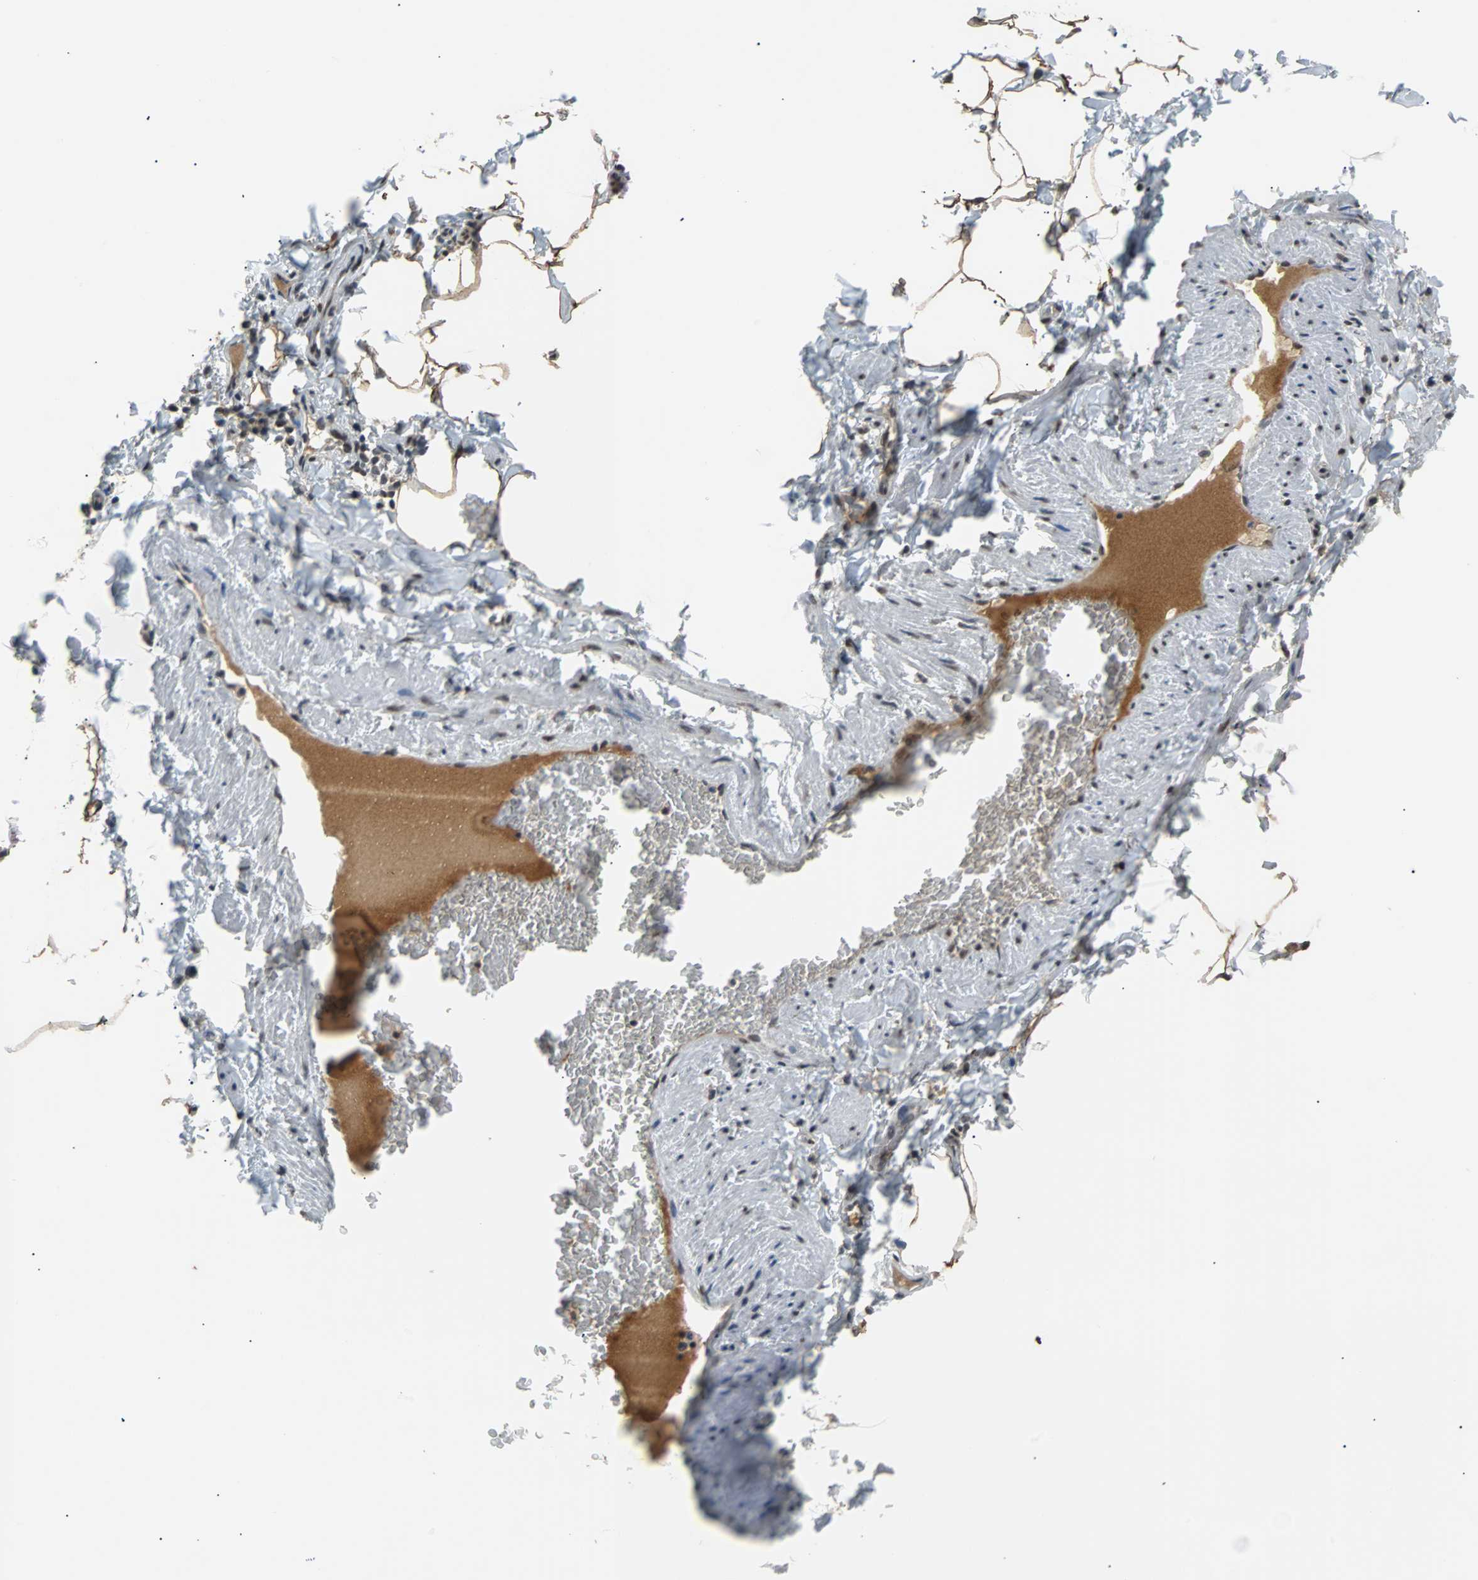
{"staining": {"intensity": "strong", "quantity": ">75%", "location": "cytoplasmic/membranous"}, "tissue": "adipose tissue", "cell_type": "Adipocytes", "image_type": "normal", "snomed": [{"axis": "morphology", "description": "Normal tissue, NOS"}, {"axis": "topography", "description": "Vascular tissue"}], "caption": "The immunohistochemical stain shows strong cytoplasmic/membranous expression in adipocytes of benign adipose tissue.", "gene": "PHC1", "patient": {"sex": "male", "age": 41}}